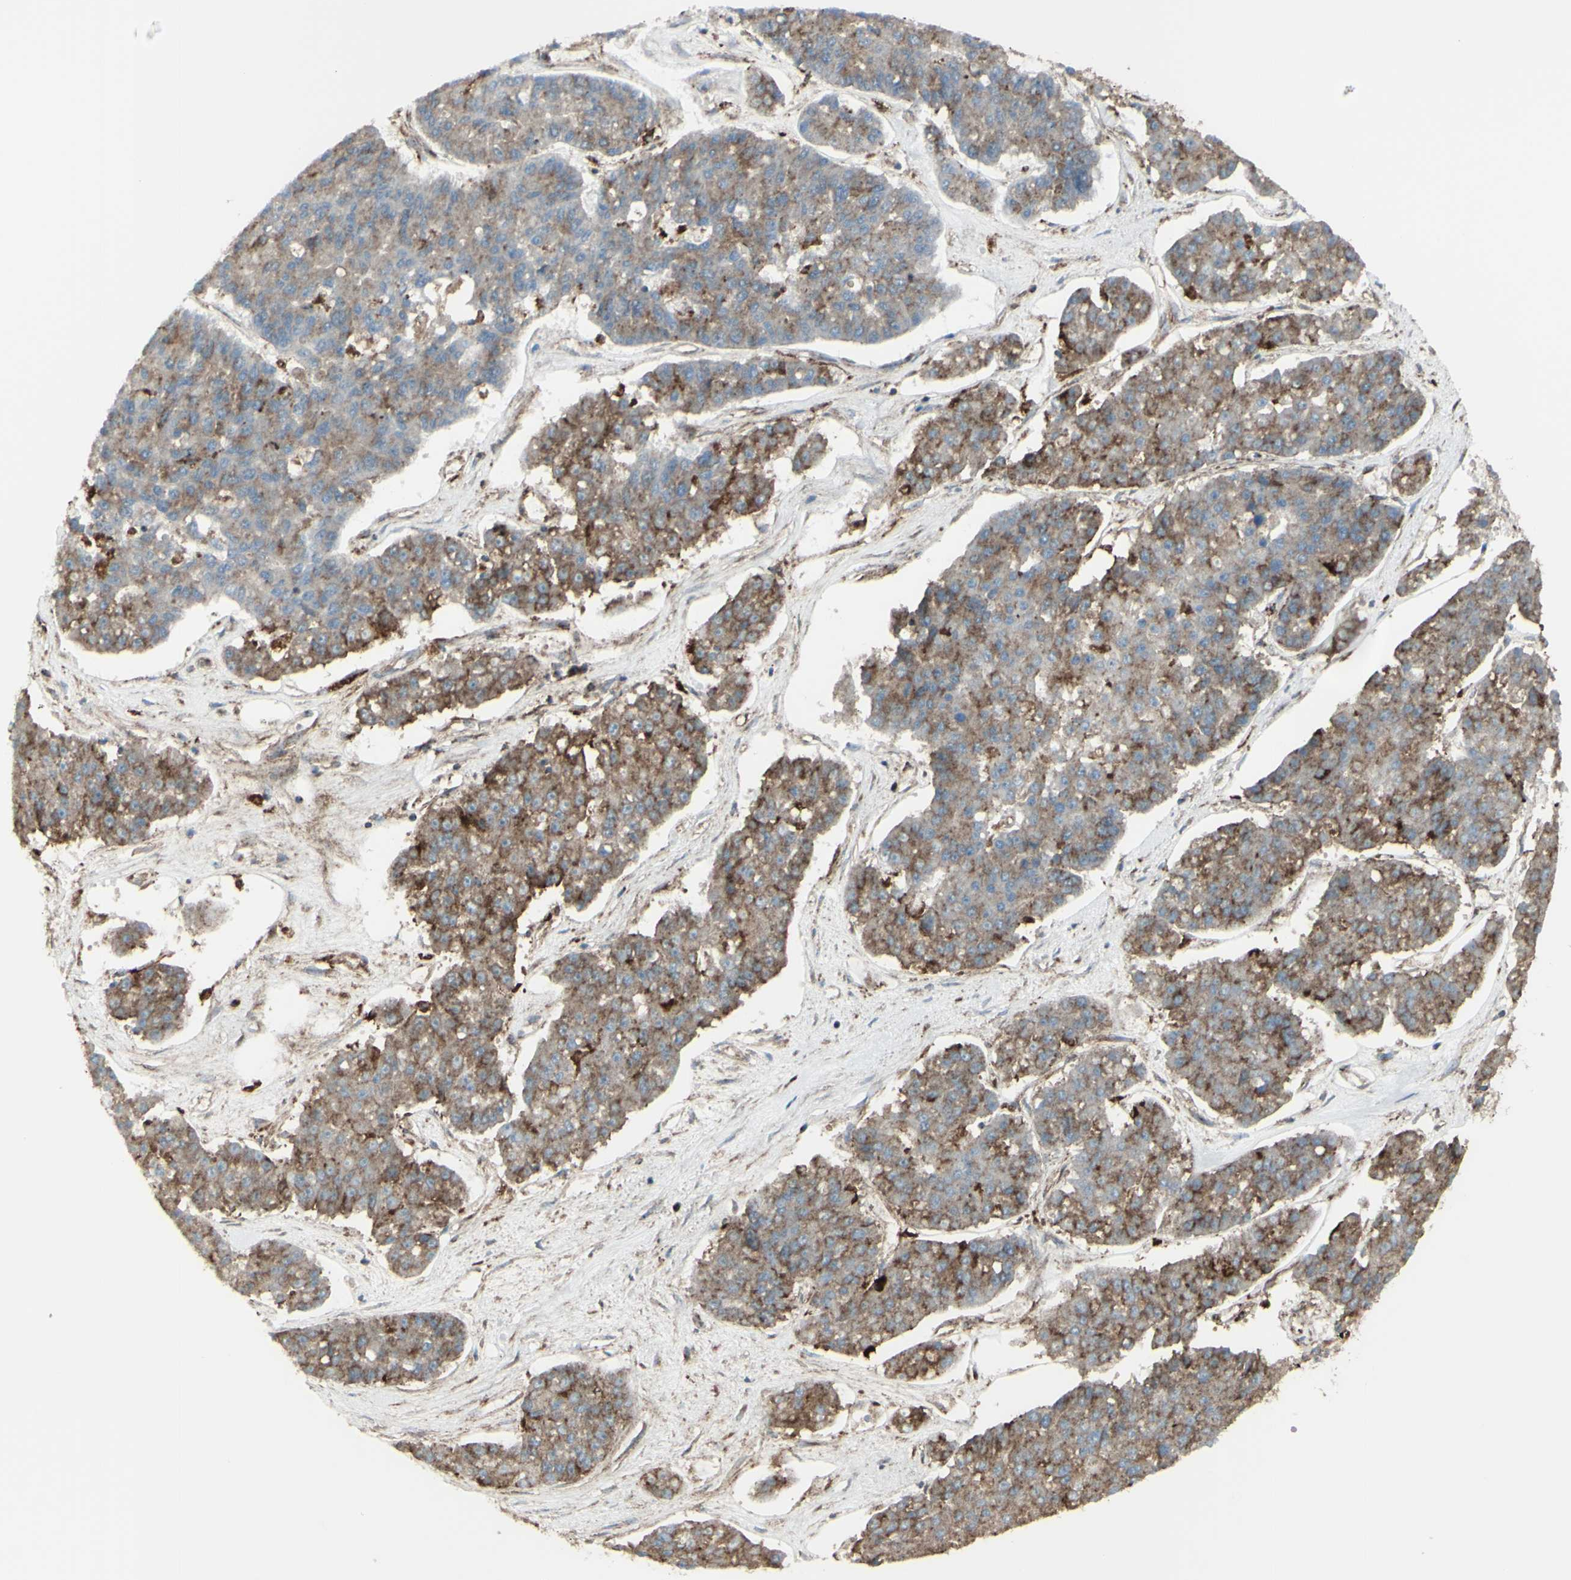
{"staining": {"intensity": "moderate", "quantity": ">75%", "location": "cytoplasmic/membranous"}, "tissue": "pancreatic cancer", "cell_type": "Tumor cells", "image_type": "cancer", "snomed": [{"axis": "morphology", "description": "Adenocarcinoma, NOS"}, {"axis": "topography", "description": "Pancreas"}], "caption": "Brown immunohistochemical staining in human pancreatic cancer displays moderate cytoplasmic/membranous staining in about >75% of tumor cells.", "gene": "NAPA", "patient": {"sex": "male", "age": 50}}